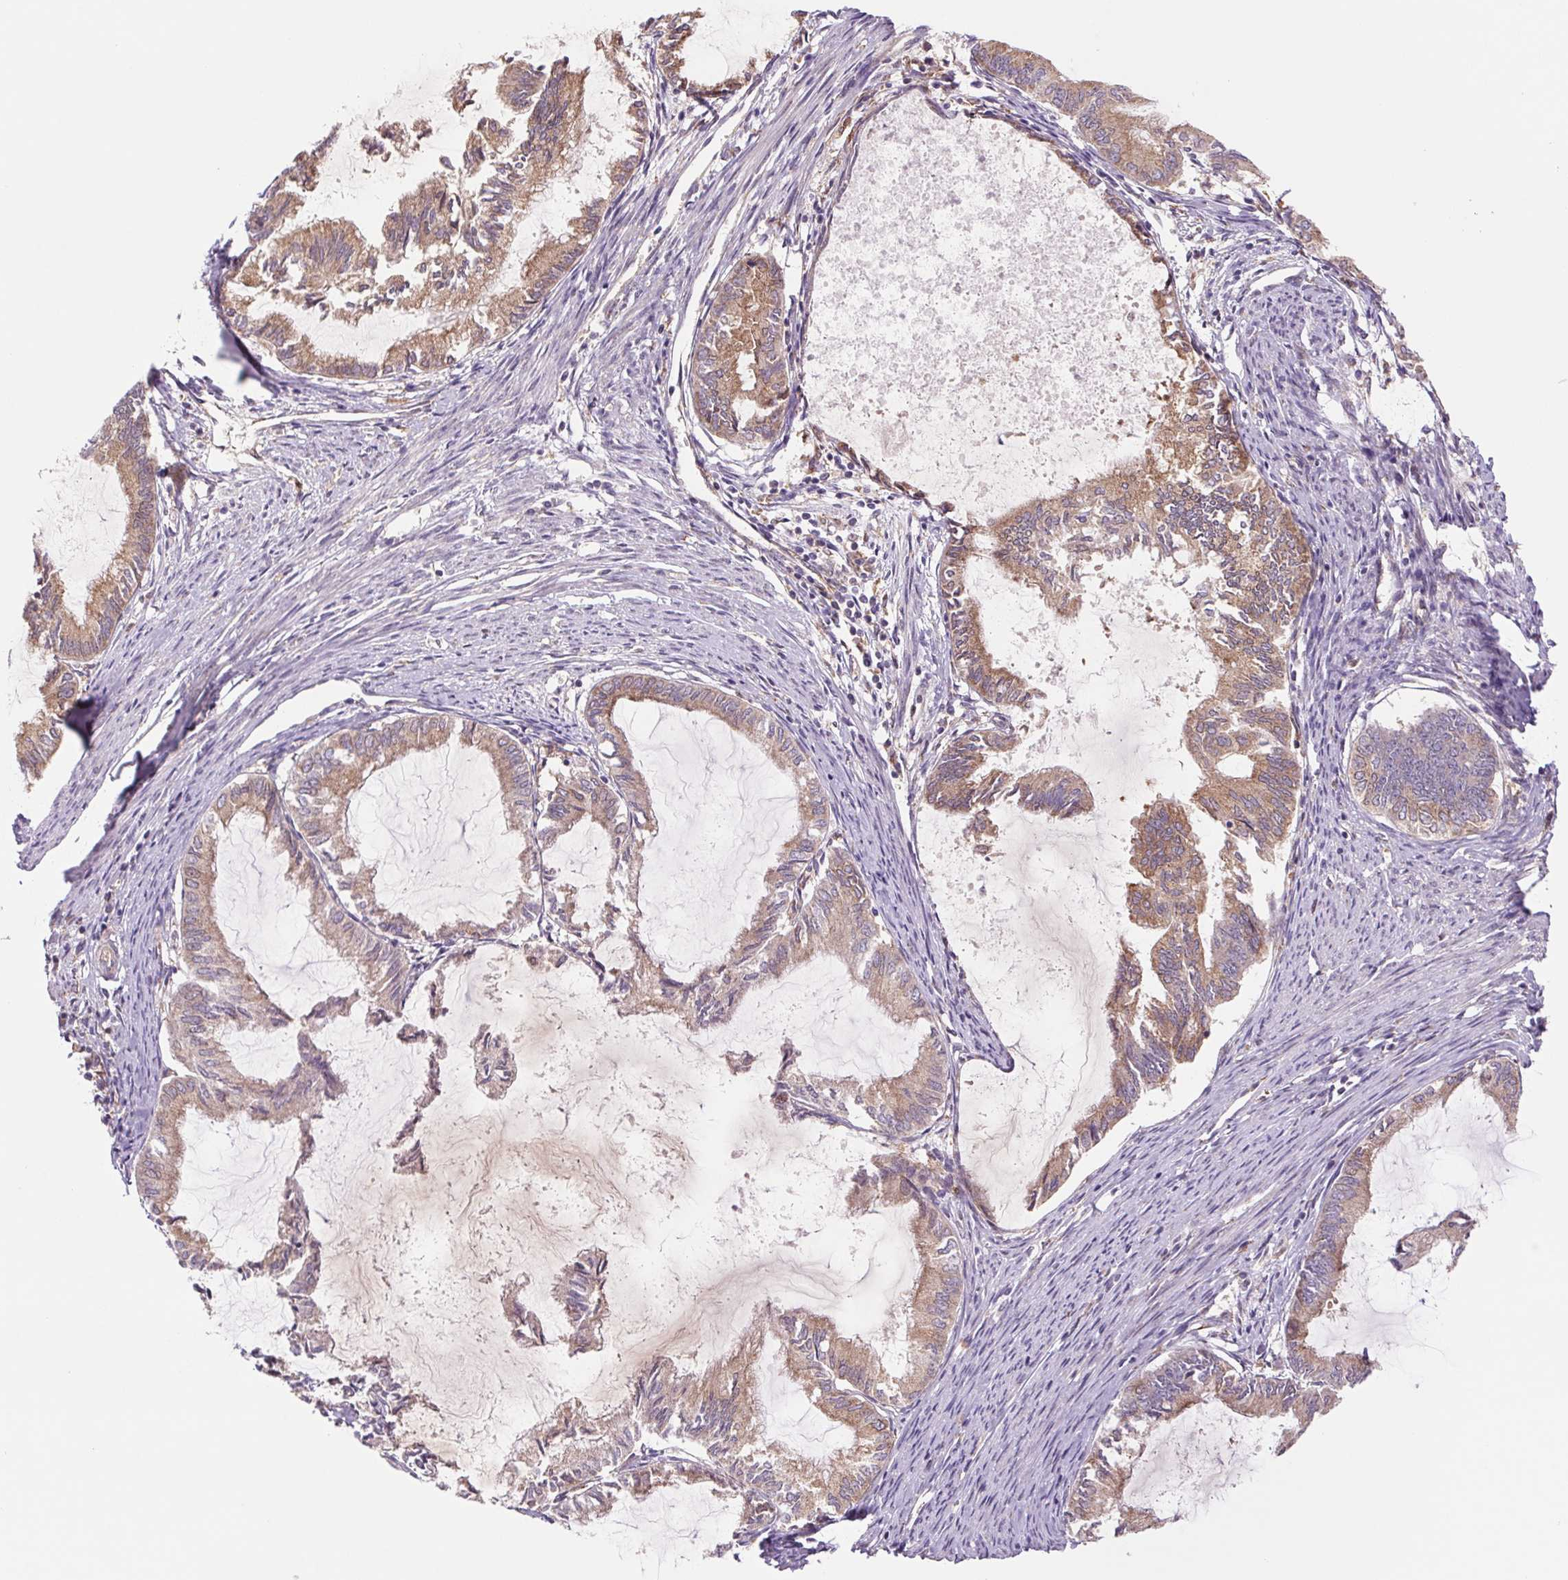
{"staining": {"intensity": "moderate", "quantity": ">75%", "location": "cytoplasmic/membranous"}, "tissue": "endometrial cancer", "cell_type": "Tumor cells", "image_type": "cancer", "snomed": [{"axis": "morphology", "description": "Adenocarcinoma, NOS"}, {"axis": "topography", "description": "Endometrium"}], "caption": "Brown immunohistochemical staining in adenocarcinoma (endometrial) shows moderate cytoplasmic/membranous expression in about >75% of tumor cells.", "gene": "KLHL20", "patient": {"sex": "female", "age": 86}}